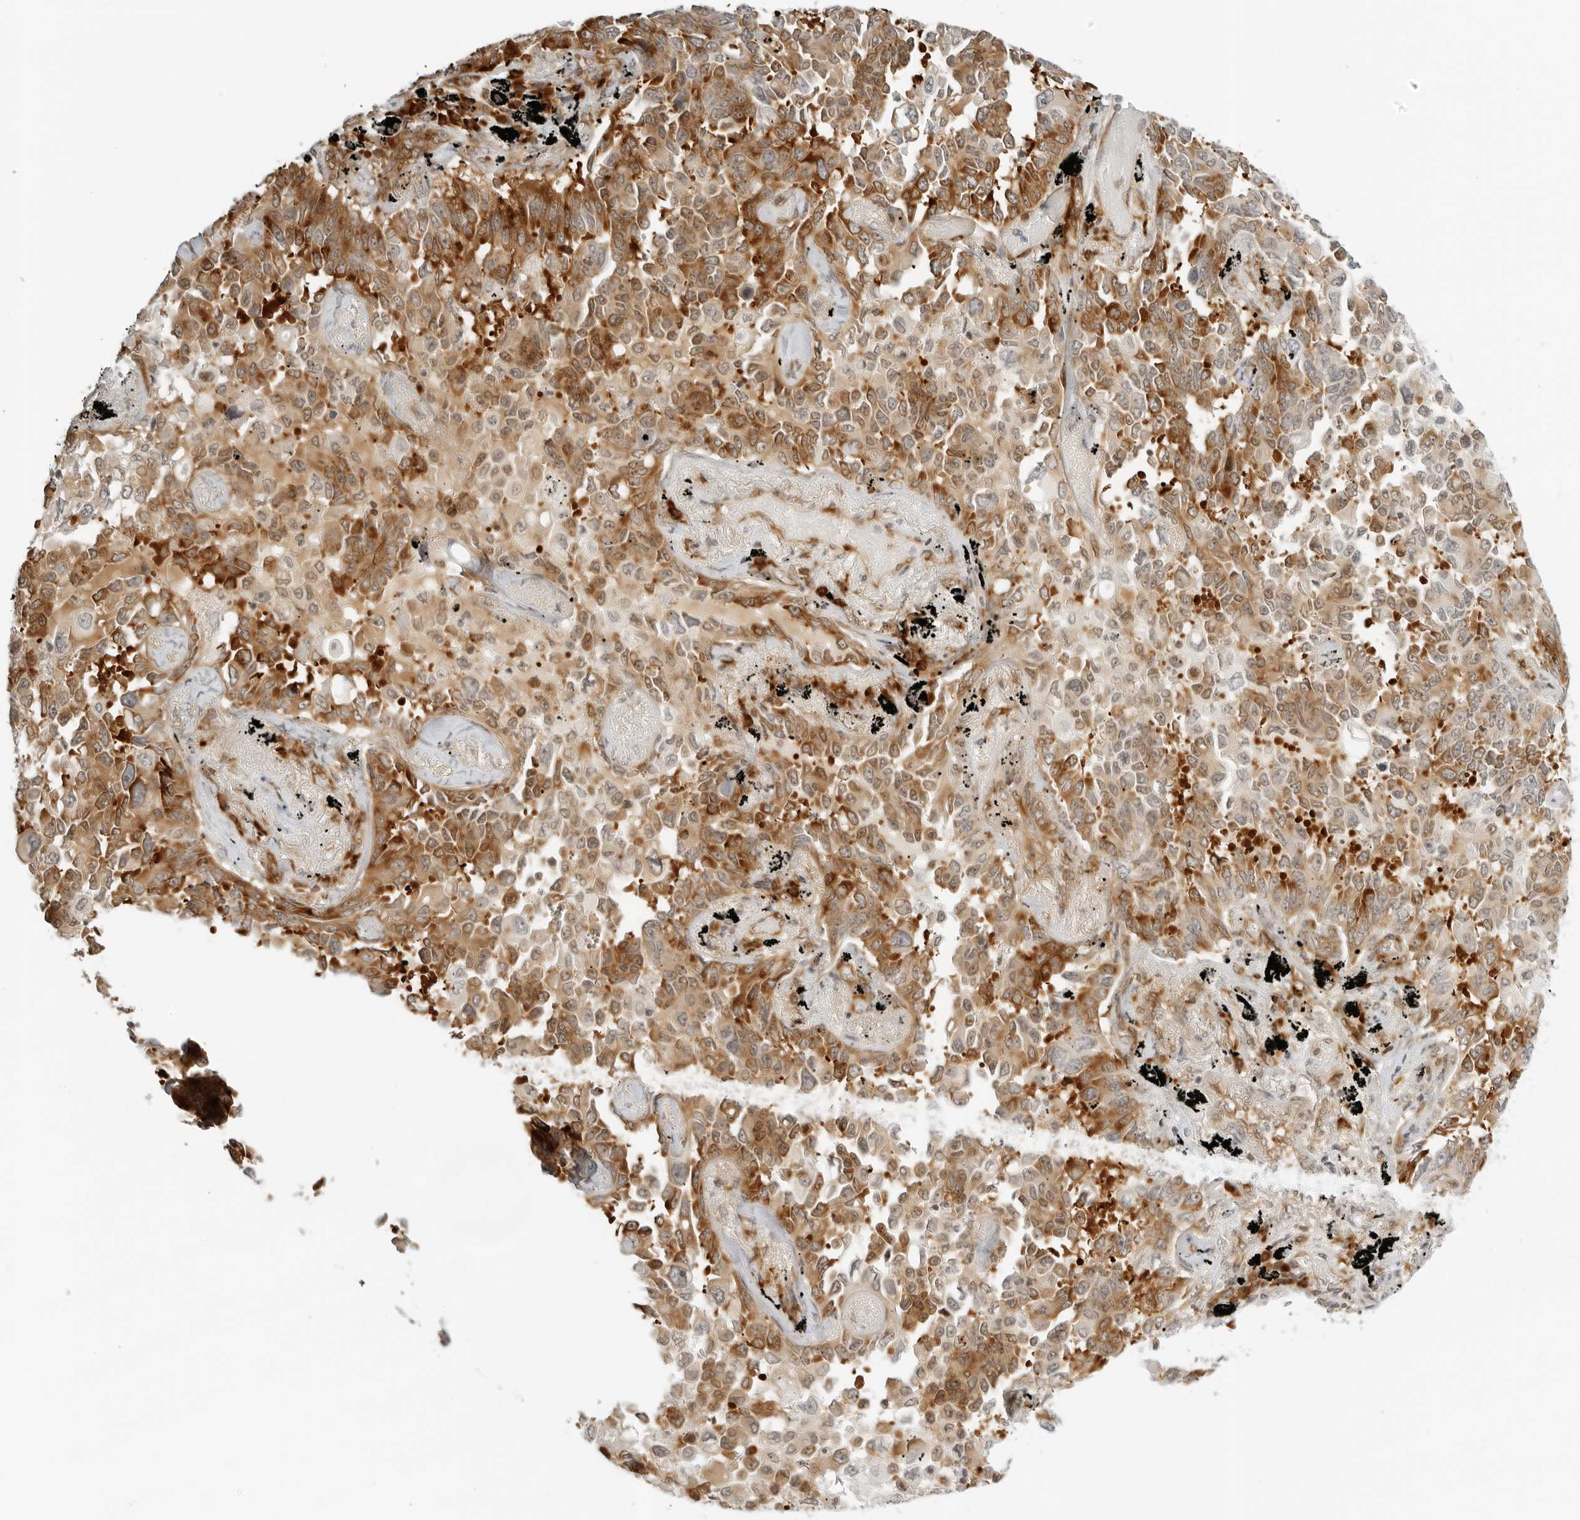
{"staining": {"intensity": "moderate", "quantity": ">75%", "location": "cytoplasmic/membranous"}, "tissue": "lung cancer", "cell_type": "Tumor cells", "image_type": "cancer", "snomed": [{"axis": "morphology", "description": "Adenocarcinoma, NOS"}, {"axis": "topography", "description": "Lung"}], "caption": "Lung cancer stained with IHC reveals moderate cytoplasmic/membranous positivity in approximately >75% of tumor cells.", "gene": "EIF4G1", "patient": {"sex": "female", "age": 67}}